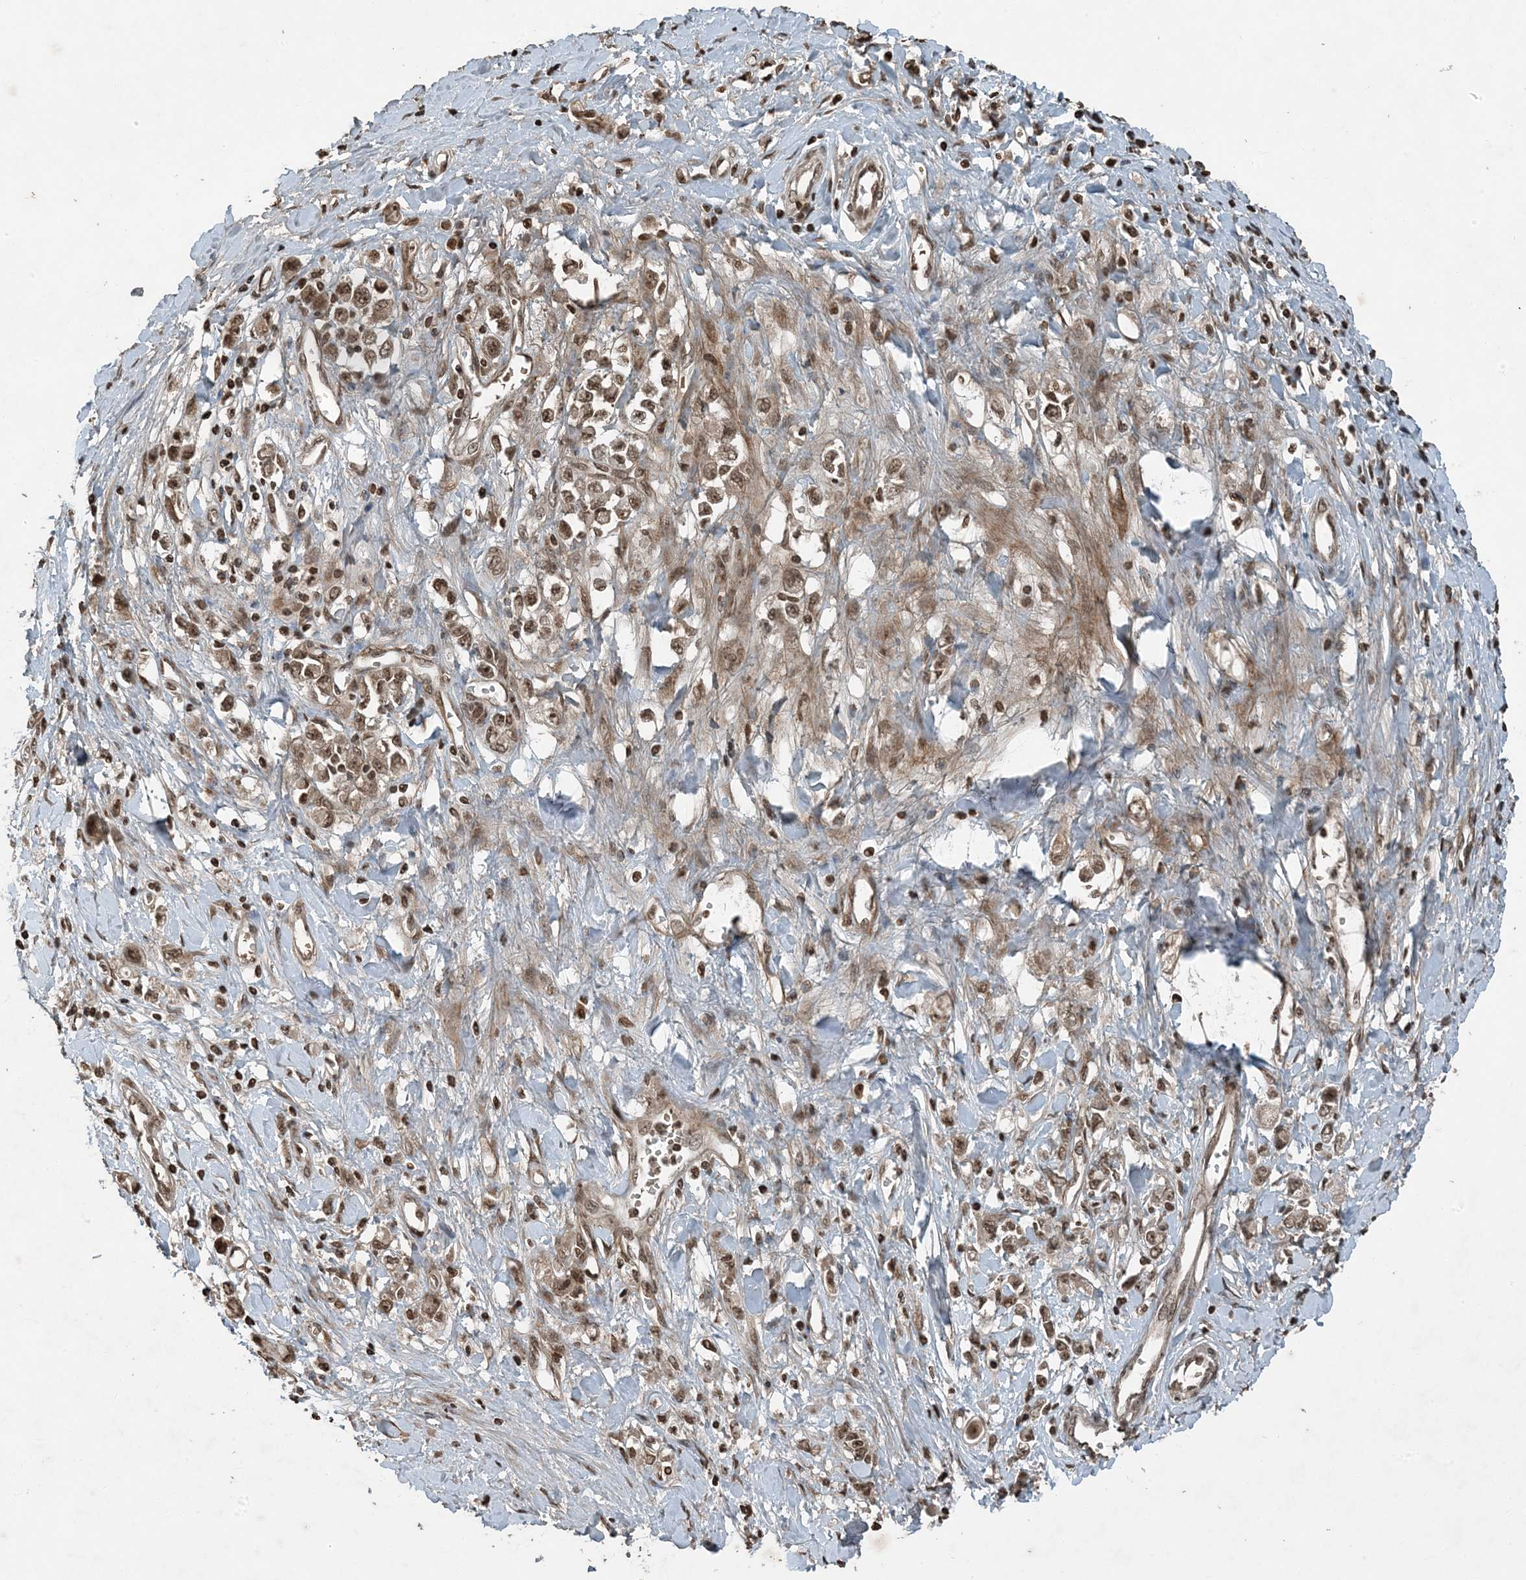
{"staining": {"intensity": "moderate", "quantity": ">75%", "location": "nuclear"}, "tissue": "stomach cancer", "cell_type": "Tumor cells", "image_type": "cancer", "snomed": [{"axis": "morphology", "description": "Adenocarcinoma, NOS"}, {"axis": "topography", "description": "Stomach"}], "caption": "About >75% of tumor cells in adenocarcinoma (stomach) demonstrate moderate nuclear protein expression as visualized by brown immunohistochemical staining.", "gene": "ZFAND2B", "patient": {"sex": "female", "age": 76}}